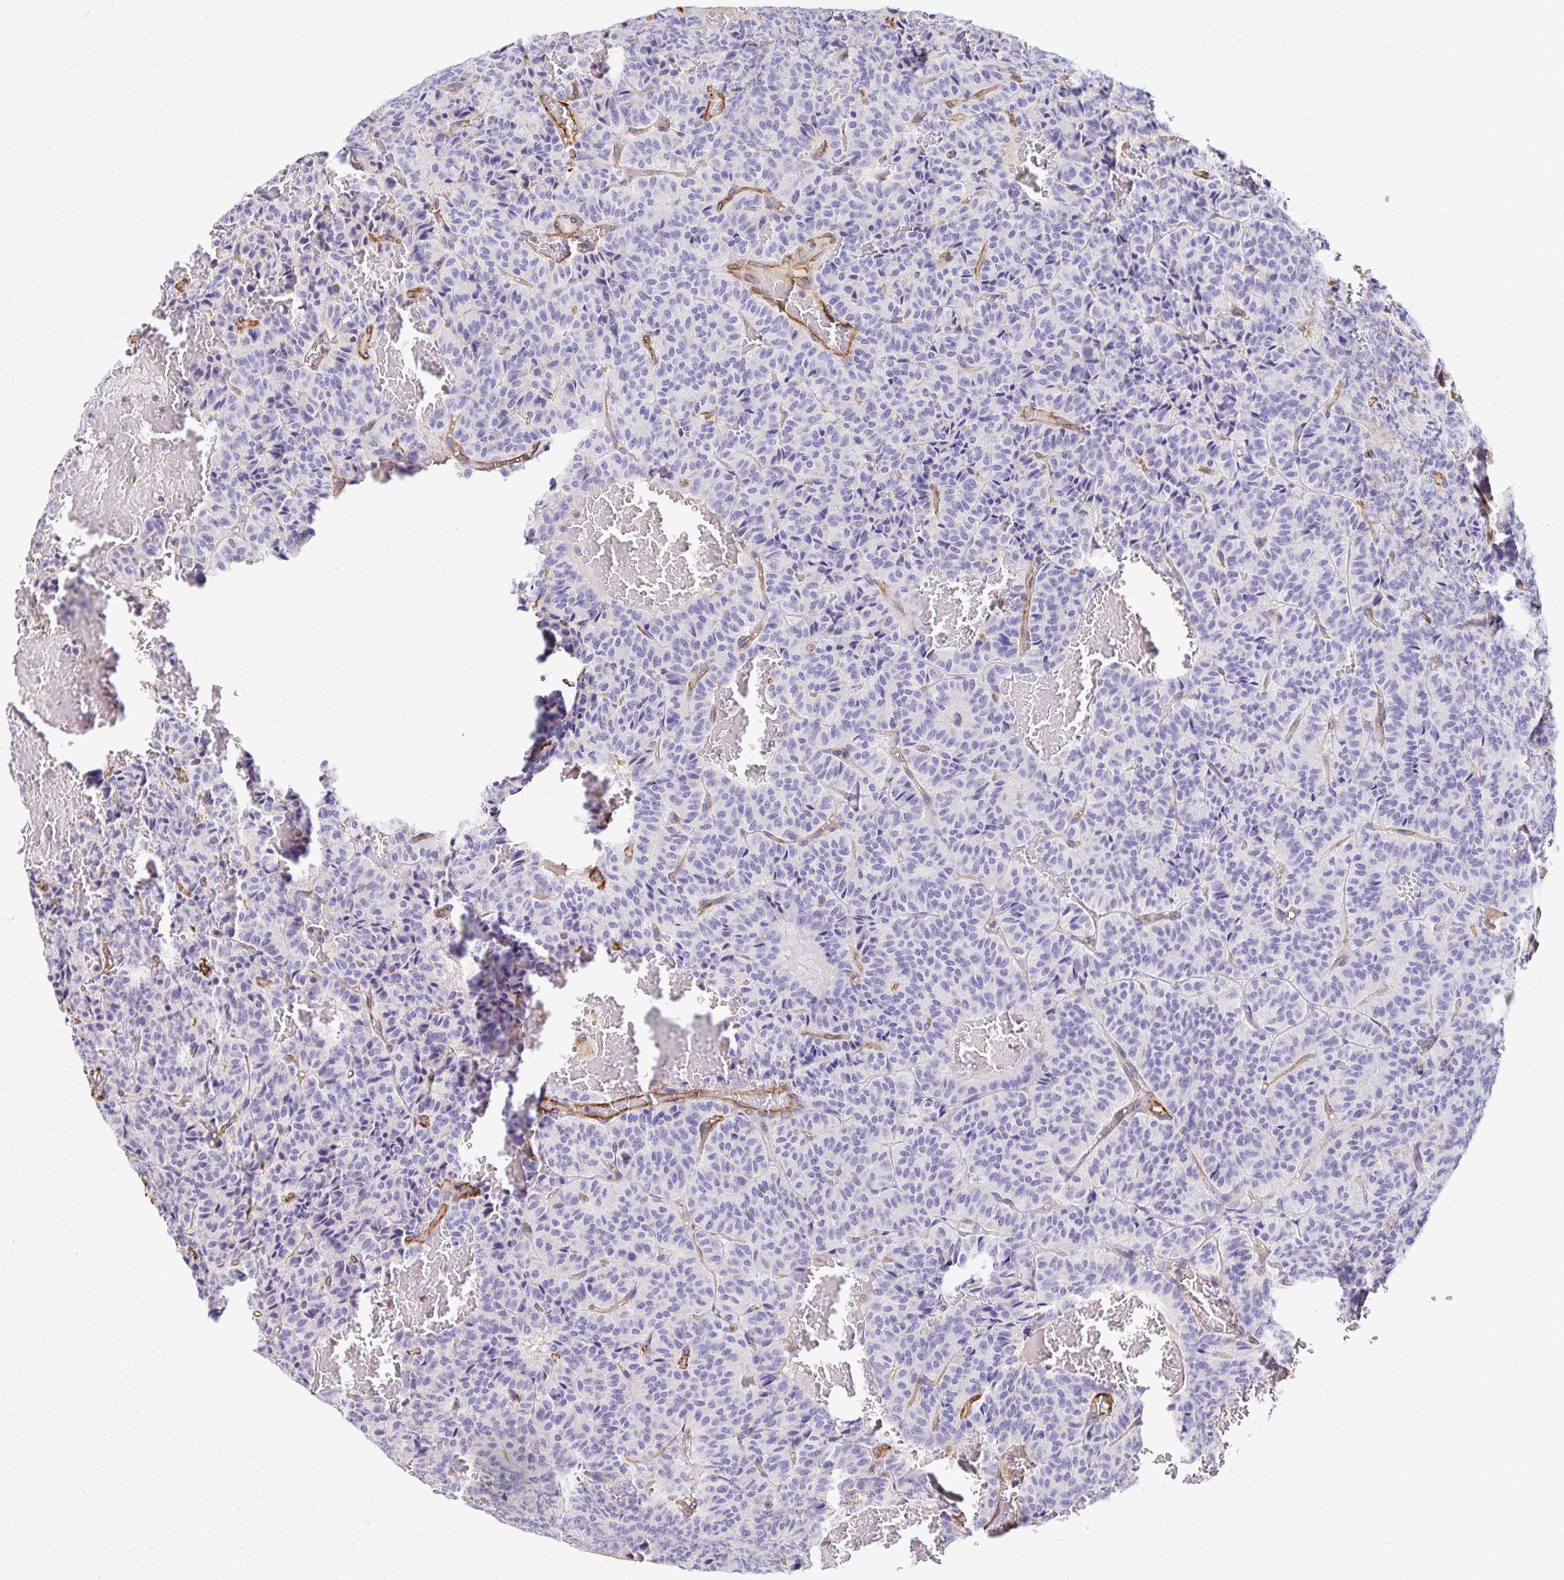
{"staining": {"intensity": "negative", "quantity": "none", "location": "none"}, "tissue": "carcinoid", "cell_type": "Tumor cells", "image_type": "cancer", "snomed": [{"axis": "morphology", "description": "Carcinoid, malignant, NOS"}, {"axis": "topography", "description": "Lung"}], "caption": "High magnification brightfield microscopy of carcinoid (malignant) stained with DAB (brown) and counterstained with hematoxylin (blue): tumor cells show no significant positivity.", "gene": "TRPV6", "patient": {"sex": "male", "age": 70}}